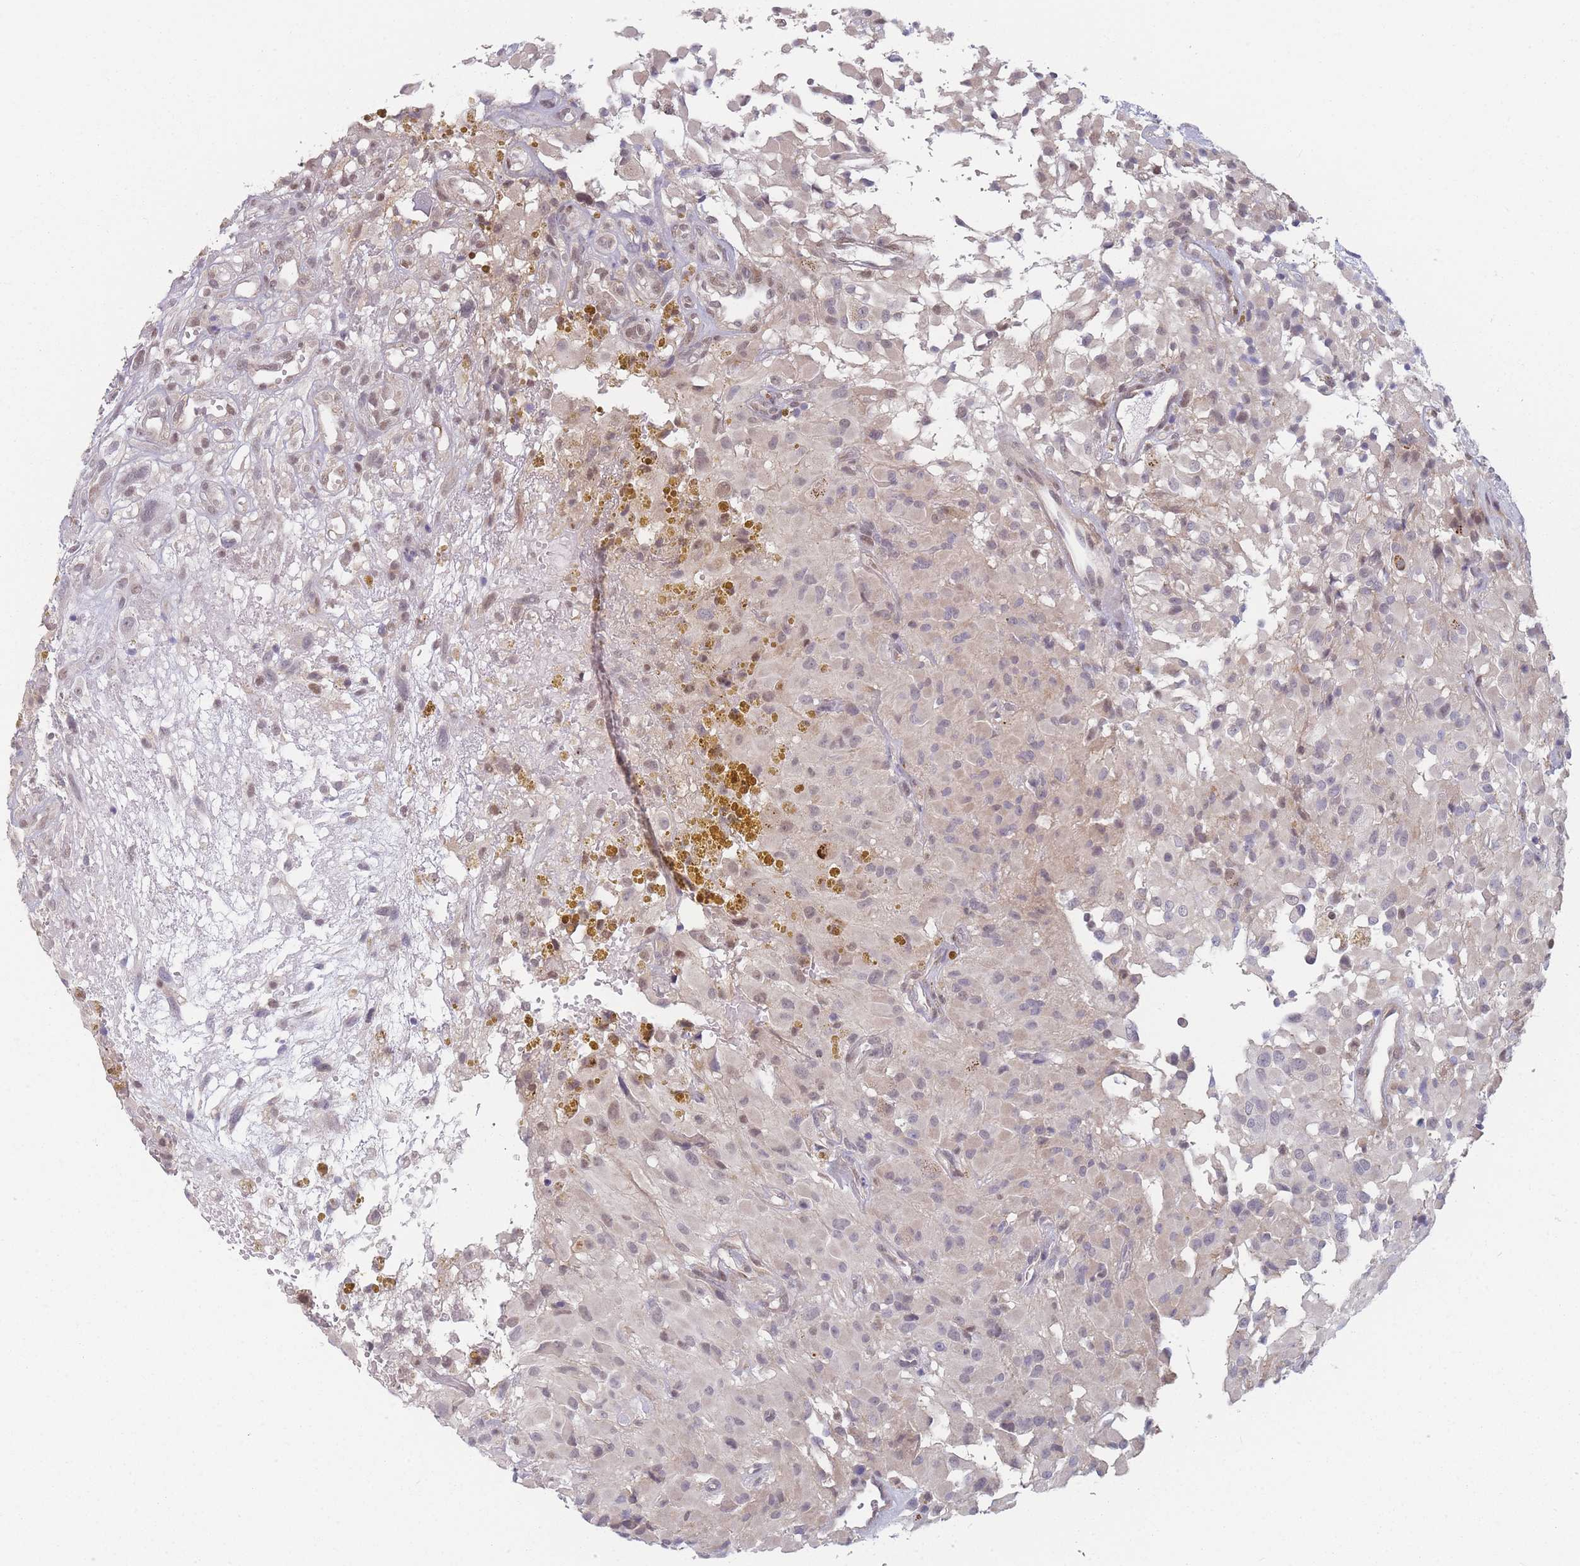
{"staining": {"intensity": "negative", "quantity": "none", "location": "none"}, "tissue": "glioma", "cell_type": "Tumor cells", "image_type": "cancer", "snomed": [{"axis": "morphology", "description": "Glioma, malignant, High grade"}, {"axis": "topography", "description": "Brain"}], "caption": "Tumor cells show no significant staining in glioma.", "gene": "ANKRD10", "patient": {"sex": "female", "age": 59}}